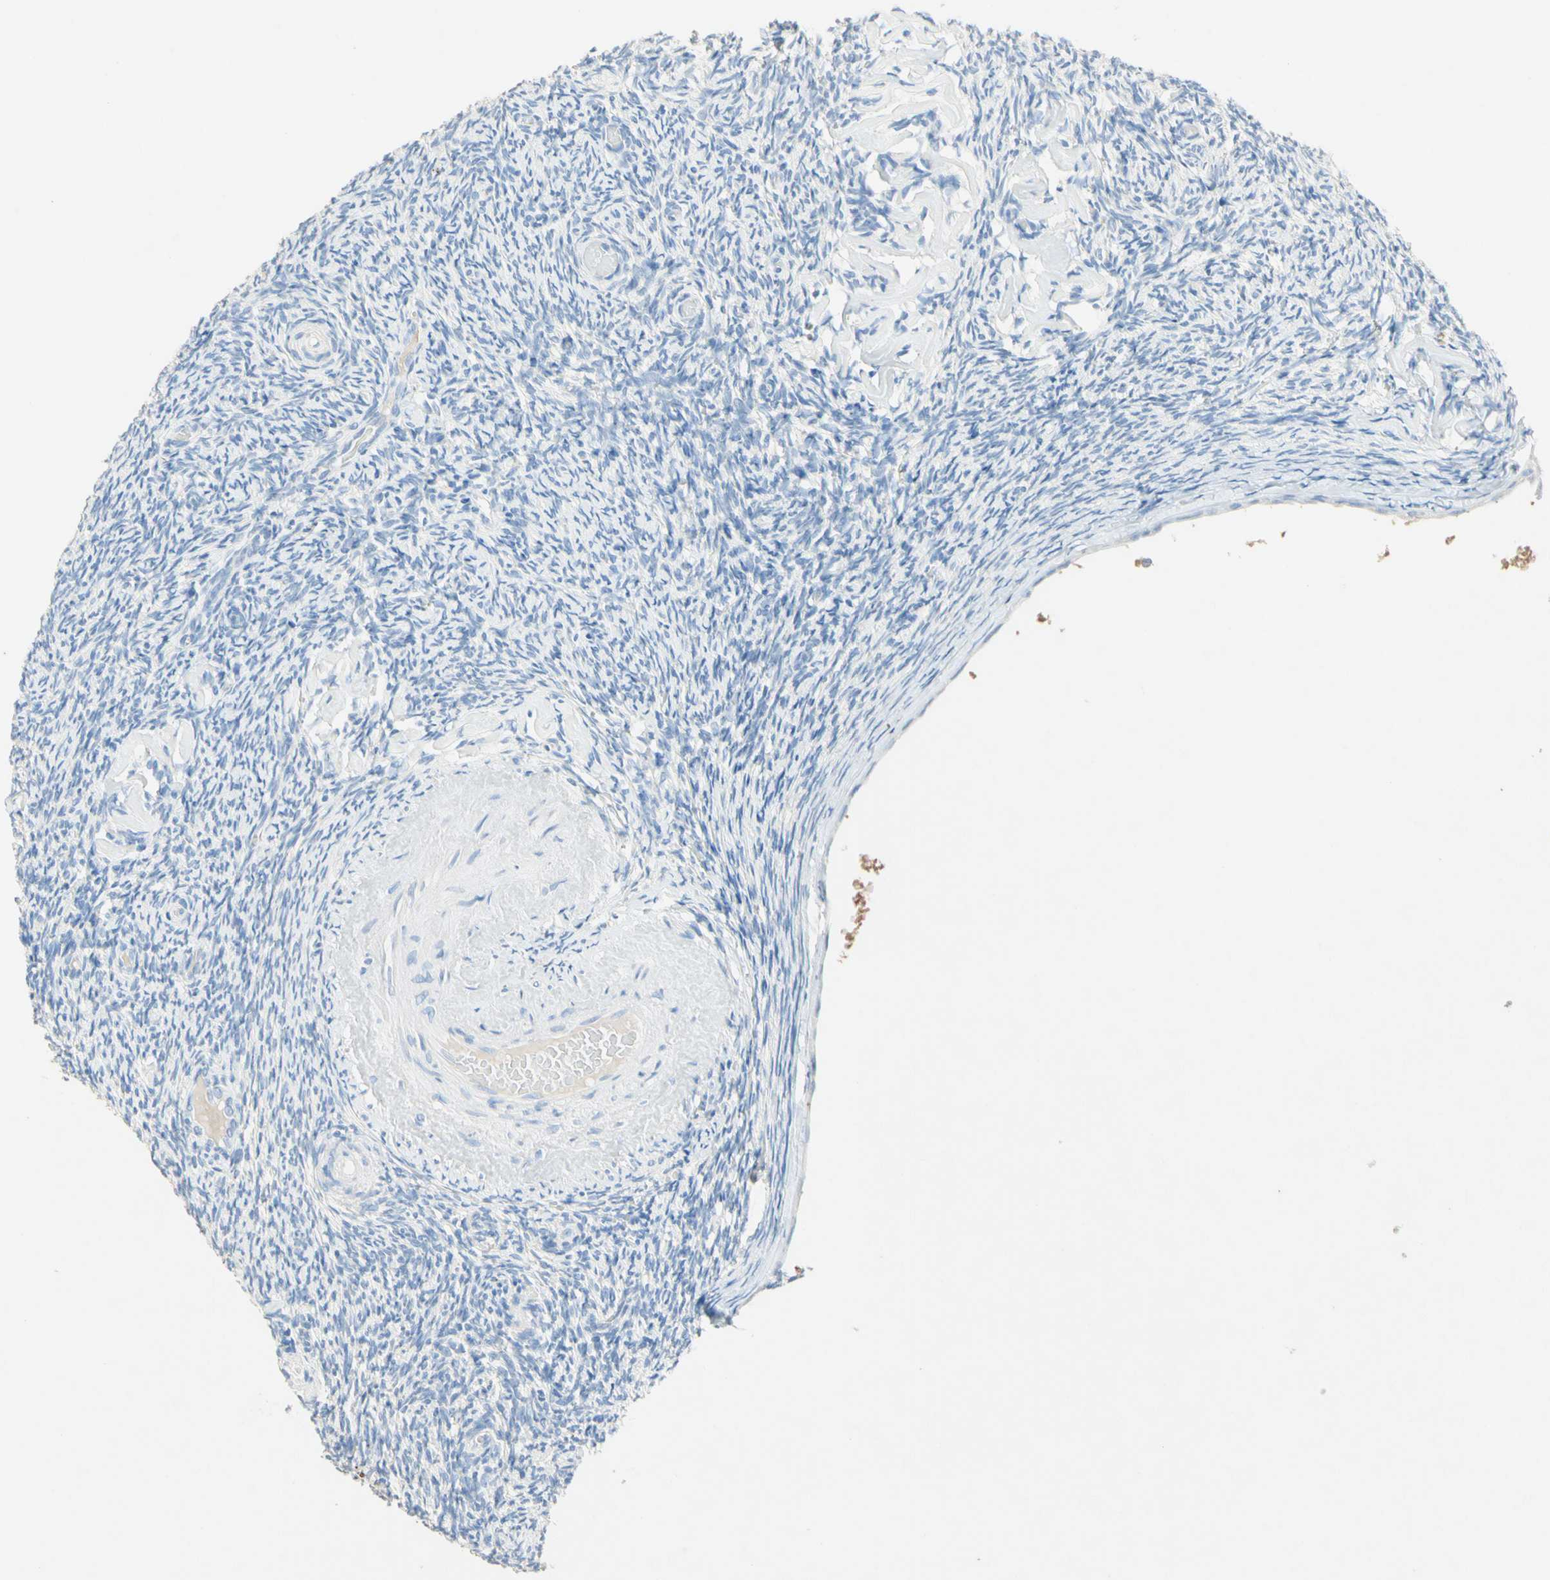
{"staining": {"intensity": "negative", "quantity": "none", "location": "none"}, "tissue": "ovary", "cell_type": "Ovarian stroma cells", "image_type": "normal", "snomed": [{"axis": "morphology", "description": "Normal tissue, NOS"}, {"axis": "topography", "description": "Ovary"}], "caption": "A photomicrograph of human ovary is negative for staining in ovarian stroma cells. (IHC, brightfield microscopy, high magnification).", "gene": "NFKBIZ", "patient": {"sex": "female", "age": 60}}